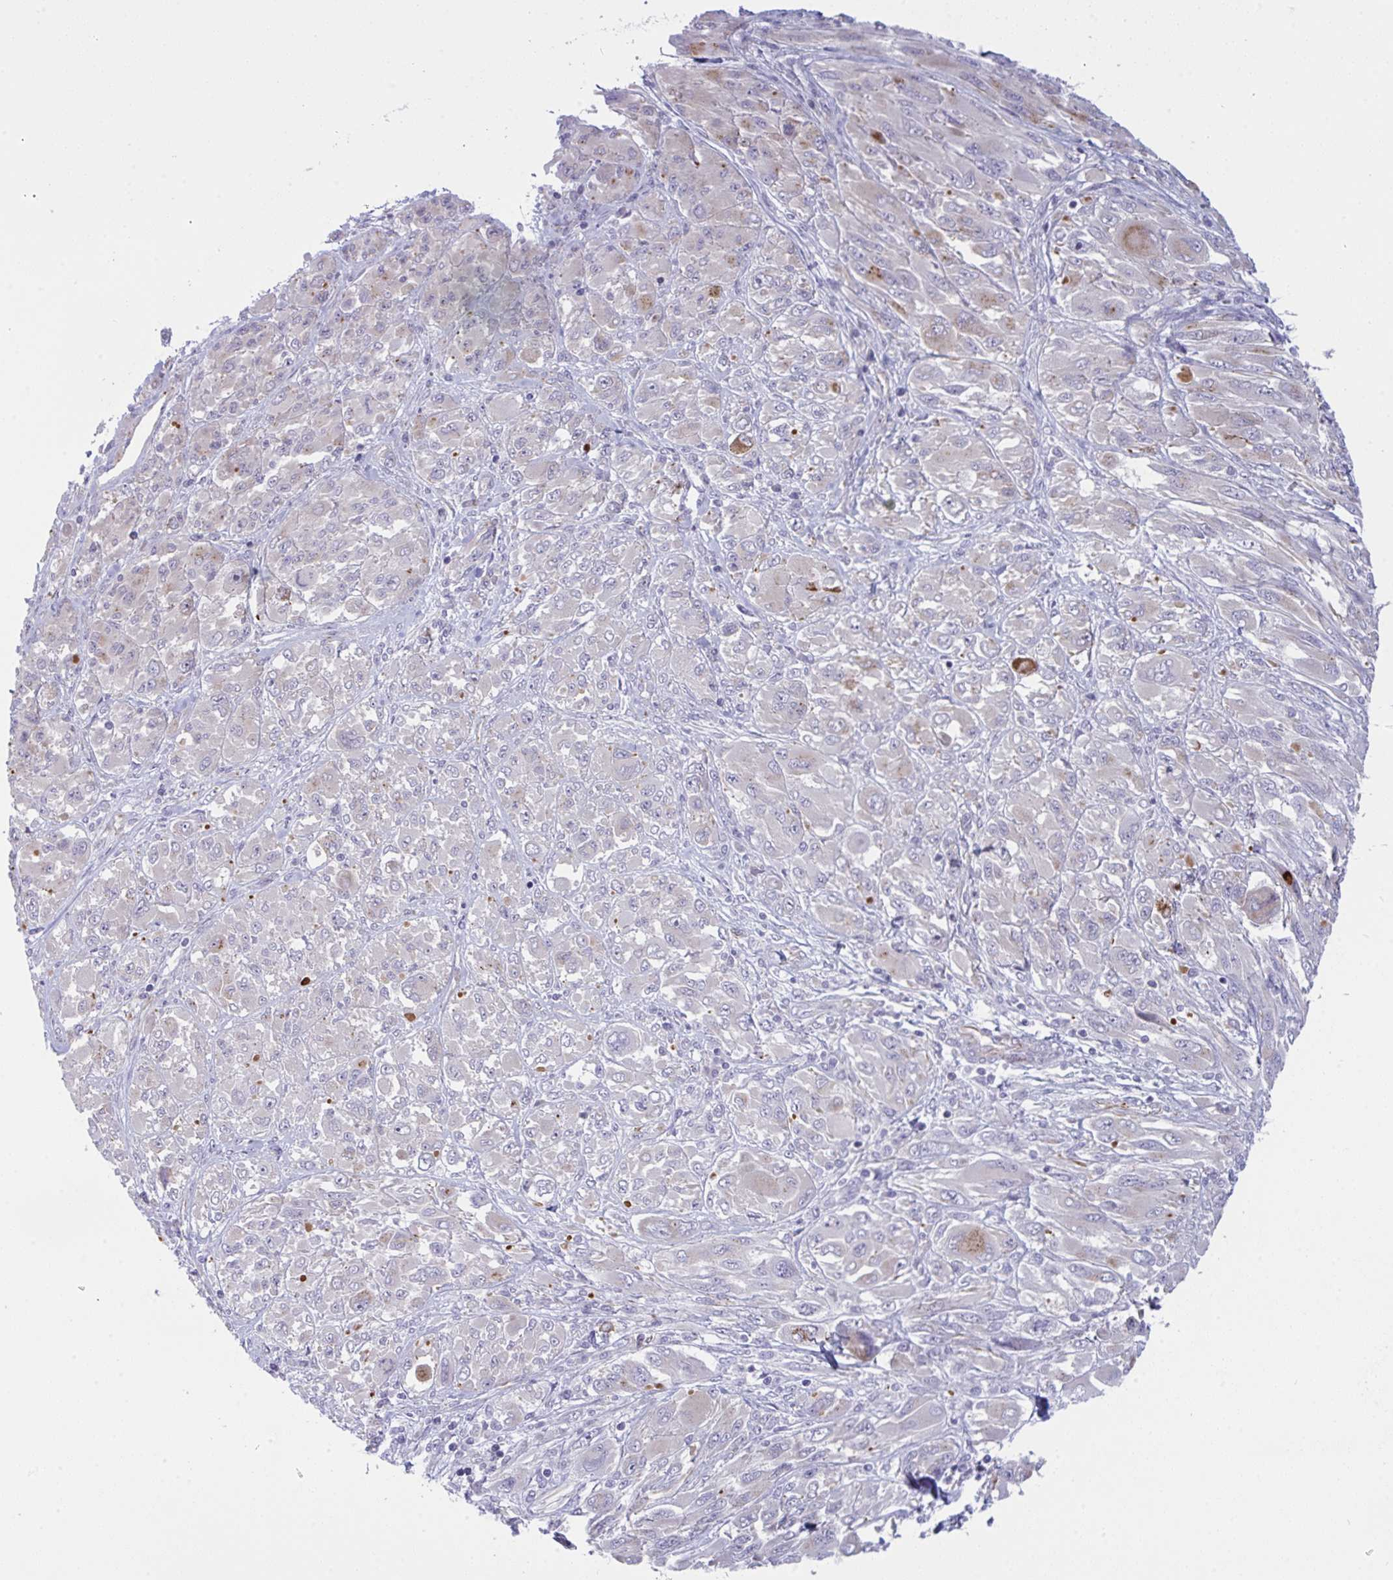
{"staining": {"intensity": "negative", "quantity": "none", "location": "none"}, "tissue": "melanoma", "cell_type": "Tumor cells", "image_type": "cancer", "snomed": [{"axis": "morphology", "description": "Malignant melanoma, NOS"}, {"axis": "topography", "description": "Skin"}], "caption": "A high-resolution image shows immunohistochemistry staining of malignant melanoma, which exhibits no significant staining in tumor cells.", "gene": "DCBLD1", "patient": {"sex": "female", "age": 91}}